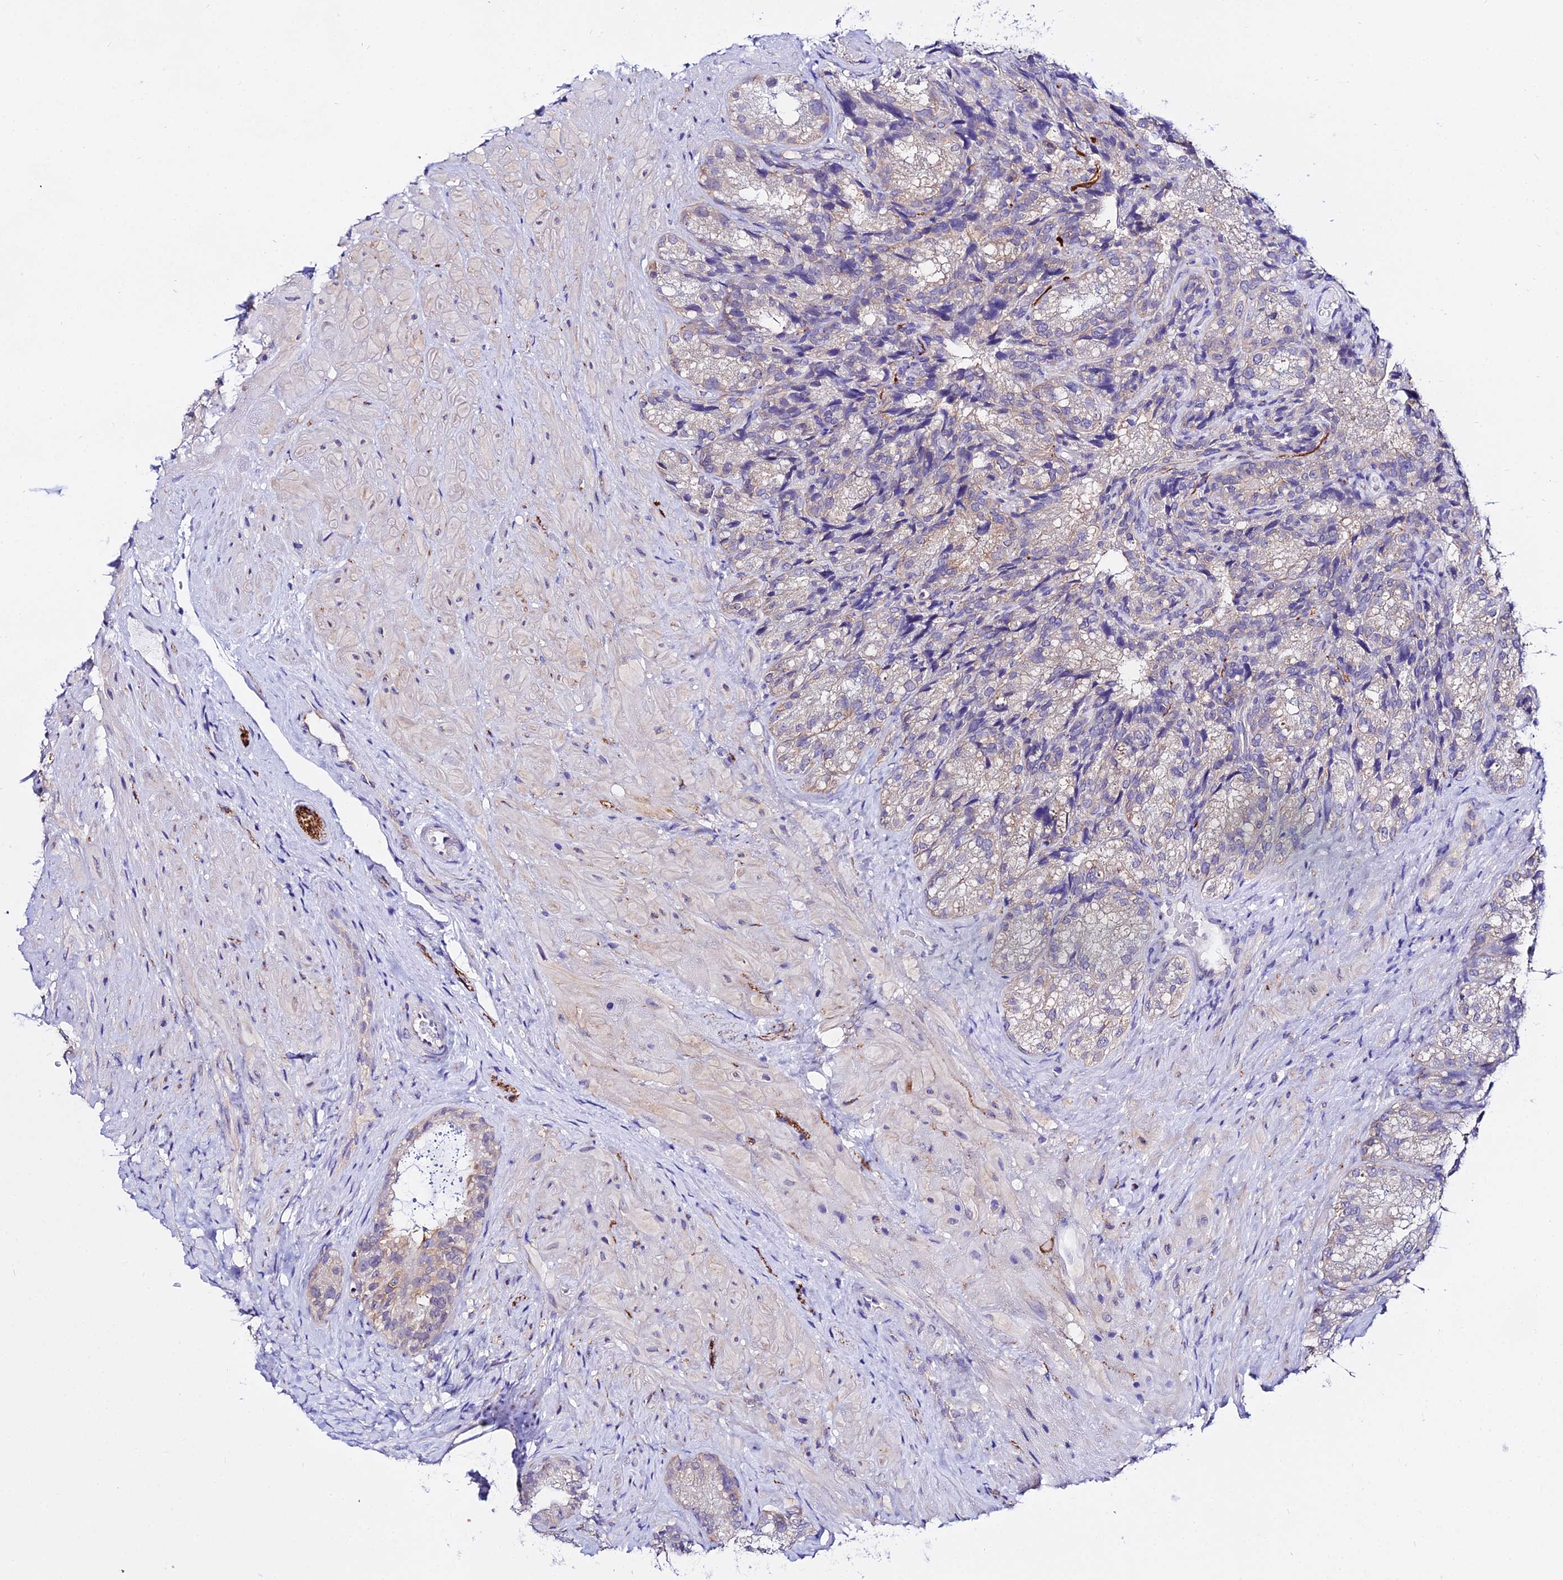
{"staining": {"intensity": "weak", "quantity": "<25%", "location": "cytoplasmic/membranous"}, "tissue": "seminal vesicle", "cell_type": "Glandular cells", "image_type": "normal", "snomed": [{"axis": "morphology", "description": "Normal tissue, NOS"}, {"axis": "topography", "description": "Seminal veicle"}], "caption": "Glandular cells show no significant staining in benign seminal vesicle. Brightfield microscopy of immunohistochemistry (IHC) stained with DAB (brown) and hematoxylin (blue), captured at high magnification.", "gene": "ATG16L2", "patient": {"sex": "male", "age": 58}}